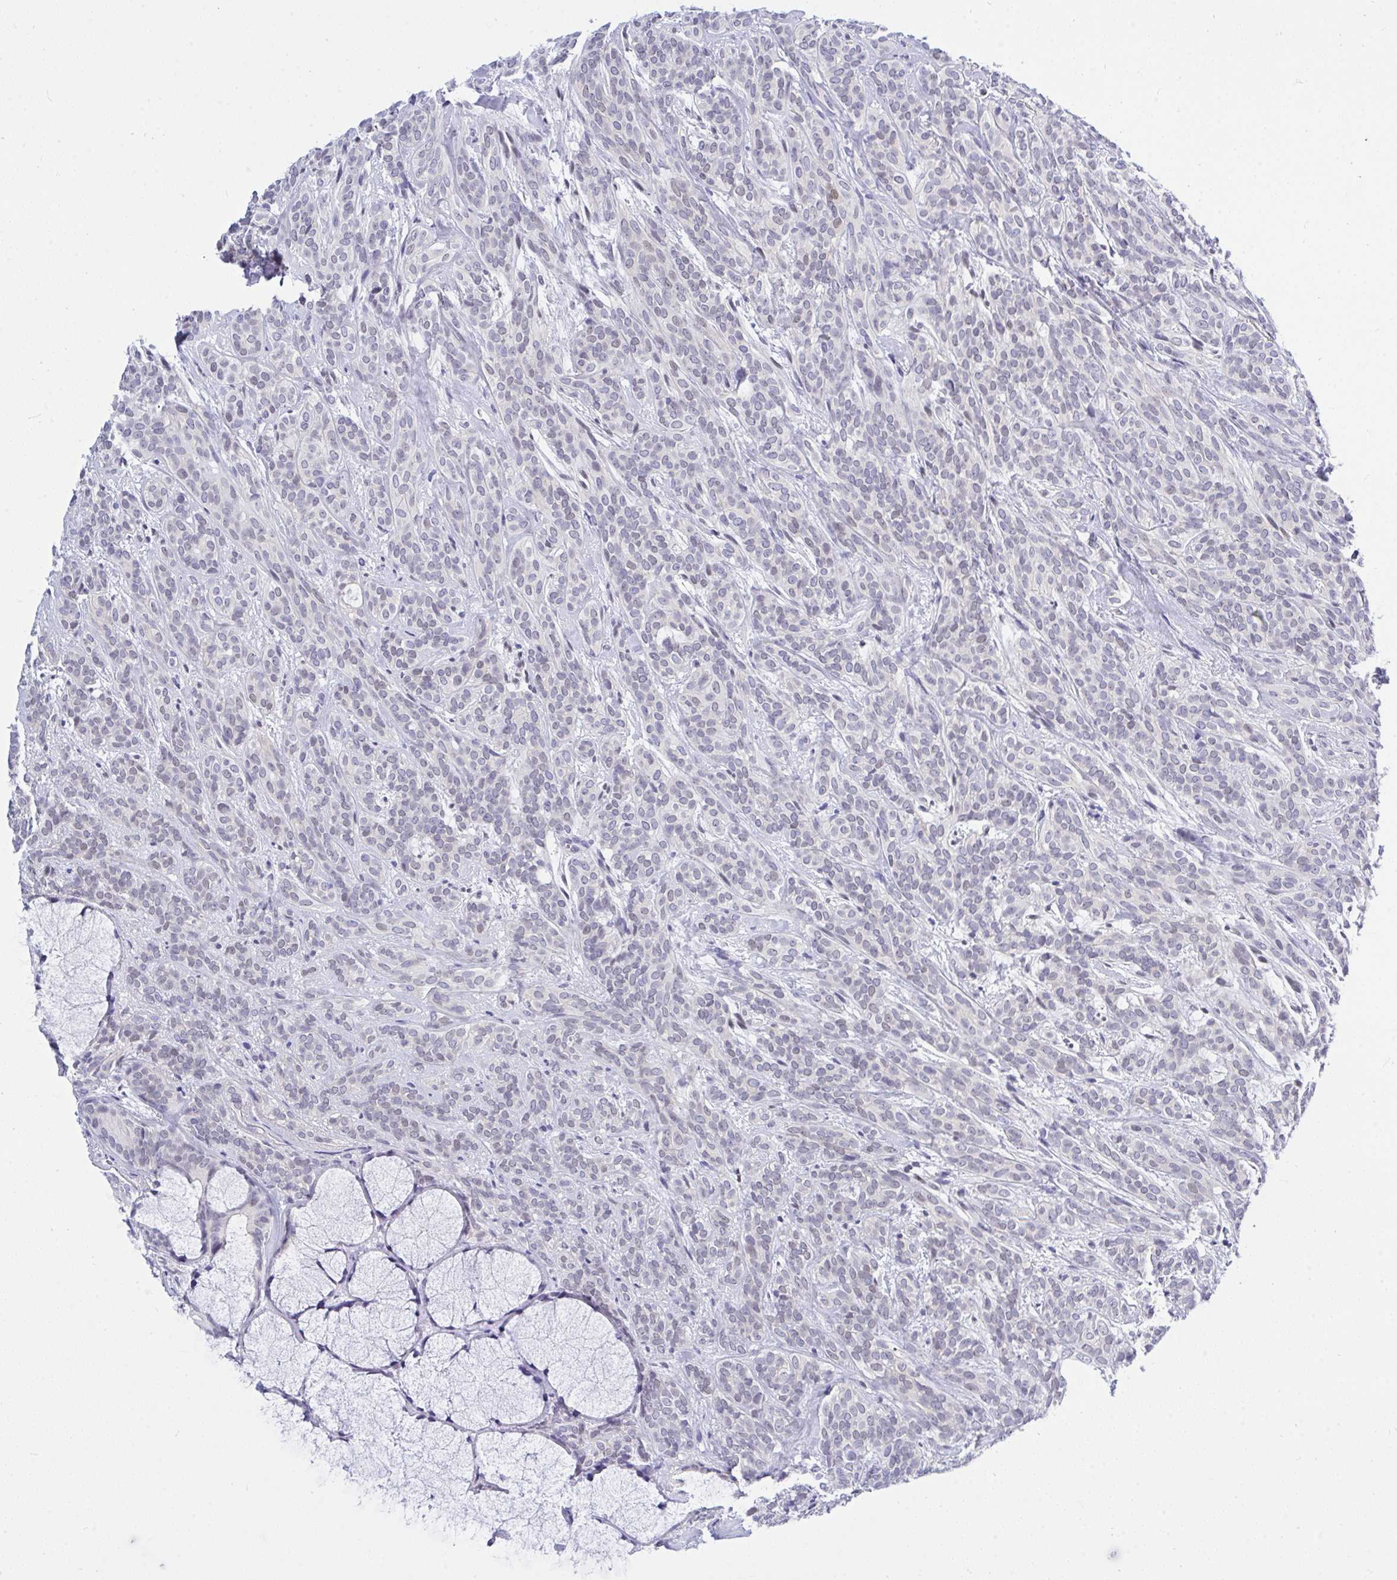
{"staining": {"intensity": "negative", "quantity": "none", "location": "none"}, "tissue": "head and neck cancer", "cell_type": "Tumor cells", "image_type": "cancer", "snomed": [{"axis": "morphology", "description": "Adenocarcinoma, NOS"}, {"axis": "topography", "description": "Head-Neck"}], "caption": "Tumor cells are negative for brown protein staining in head and neck adenocarcinoma.", "gene": "THOP1", "patient": {"sex": "female", "age": 57}}